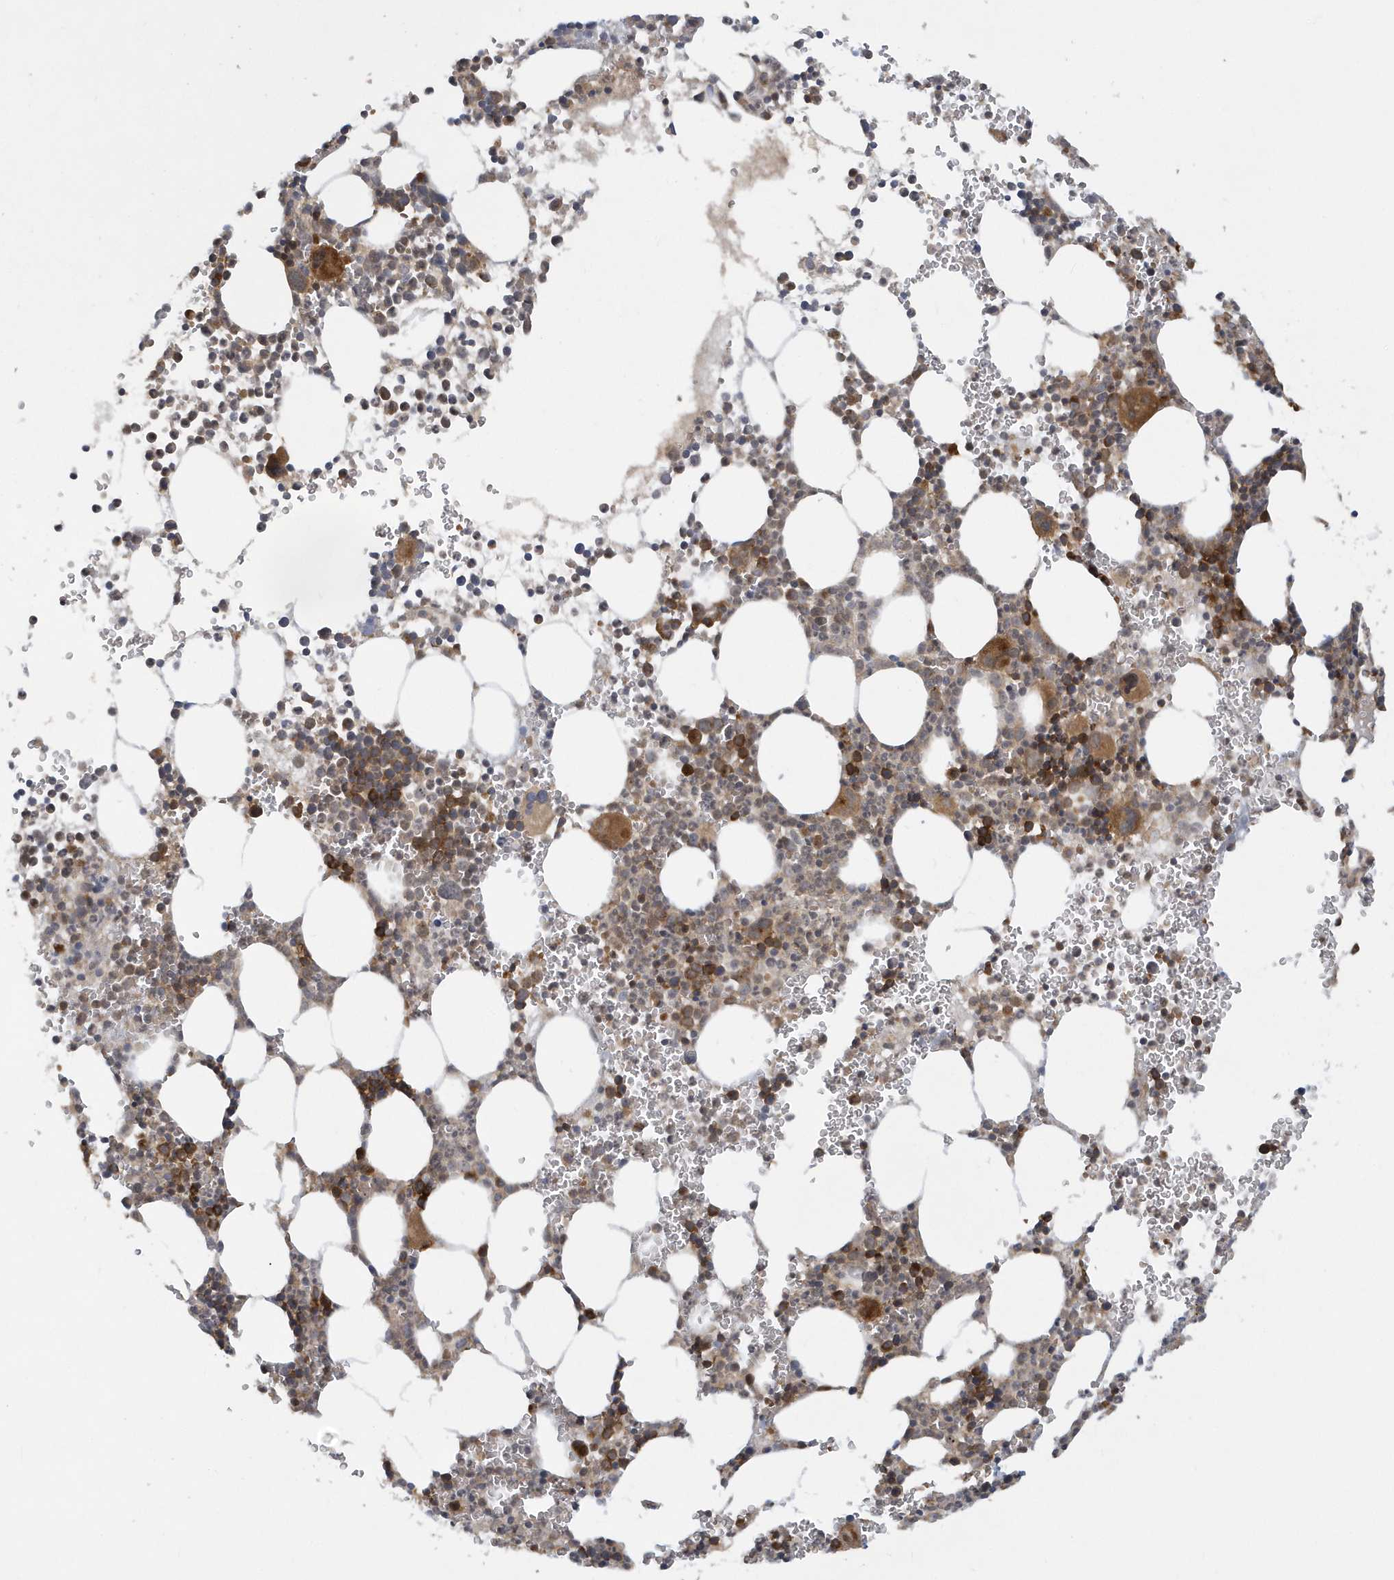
{"staining": {"intensity": "strong", "quantity": "25%-75%", "location": "cytoplasmic/membranous"}, "tissue": "bone marrow", "cell_type": "Hematopoietic cells", "image_type": "normal", "snomed": [{"axis": "morphology", "description": "Normal tissue, NOS"}, {"axis": "topography", "description": "Bone marrow"}], "caption": "Hematopoietic cells reveal high levels of strong cytoplasmic/membranous staining in about 25%-75% of cells in benign bone marrow.", "gene": "ATG4A", "patient": {"sex": "female", "age": 78}}